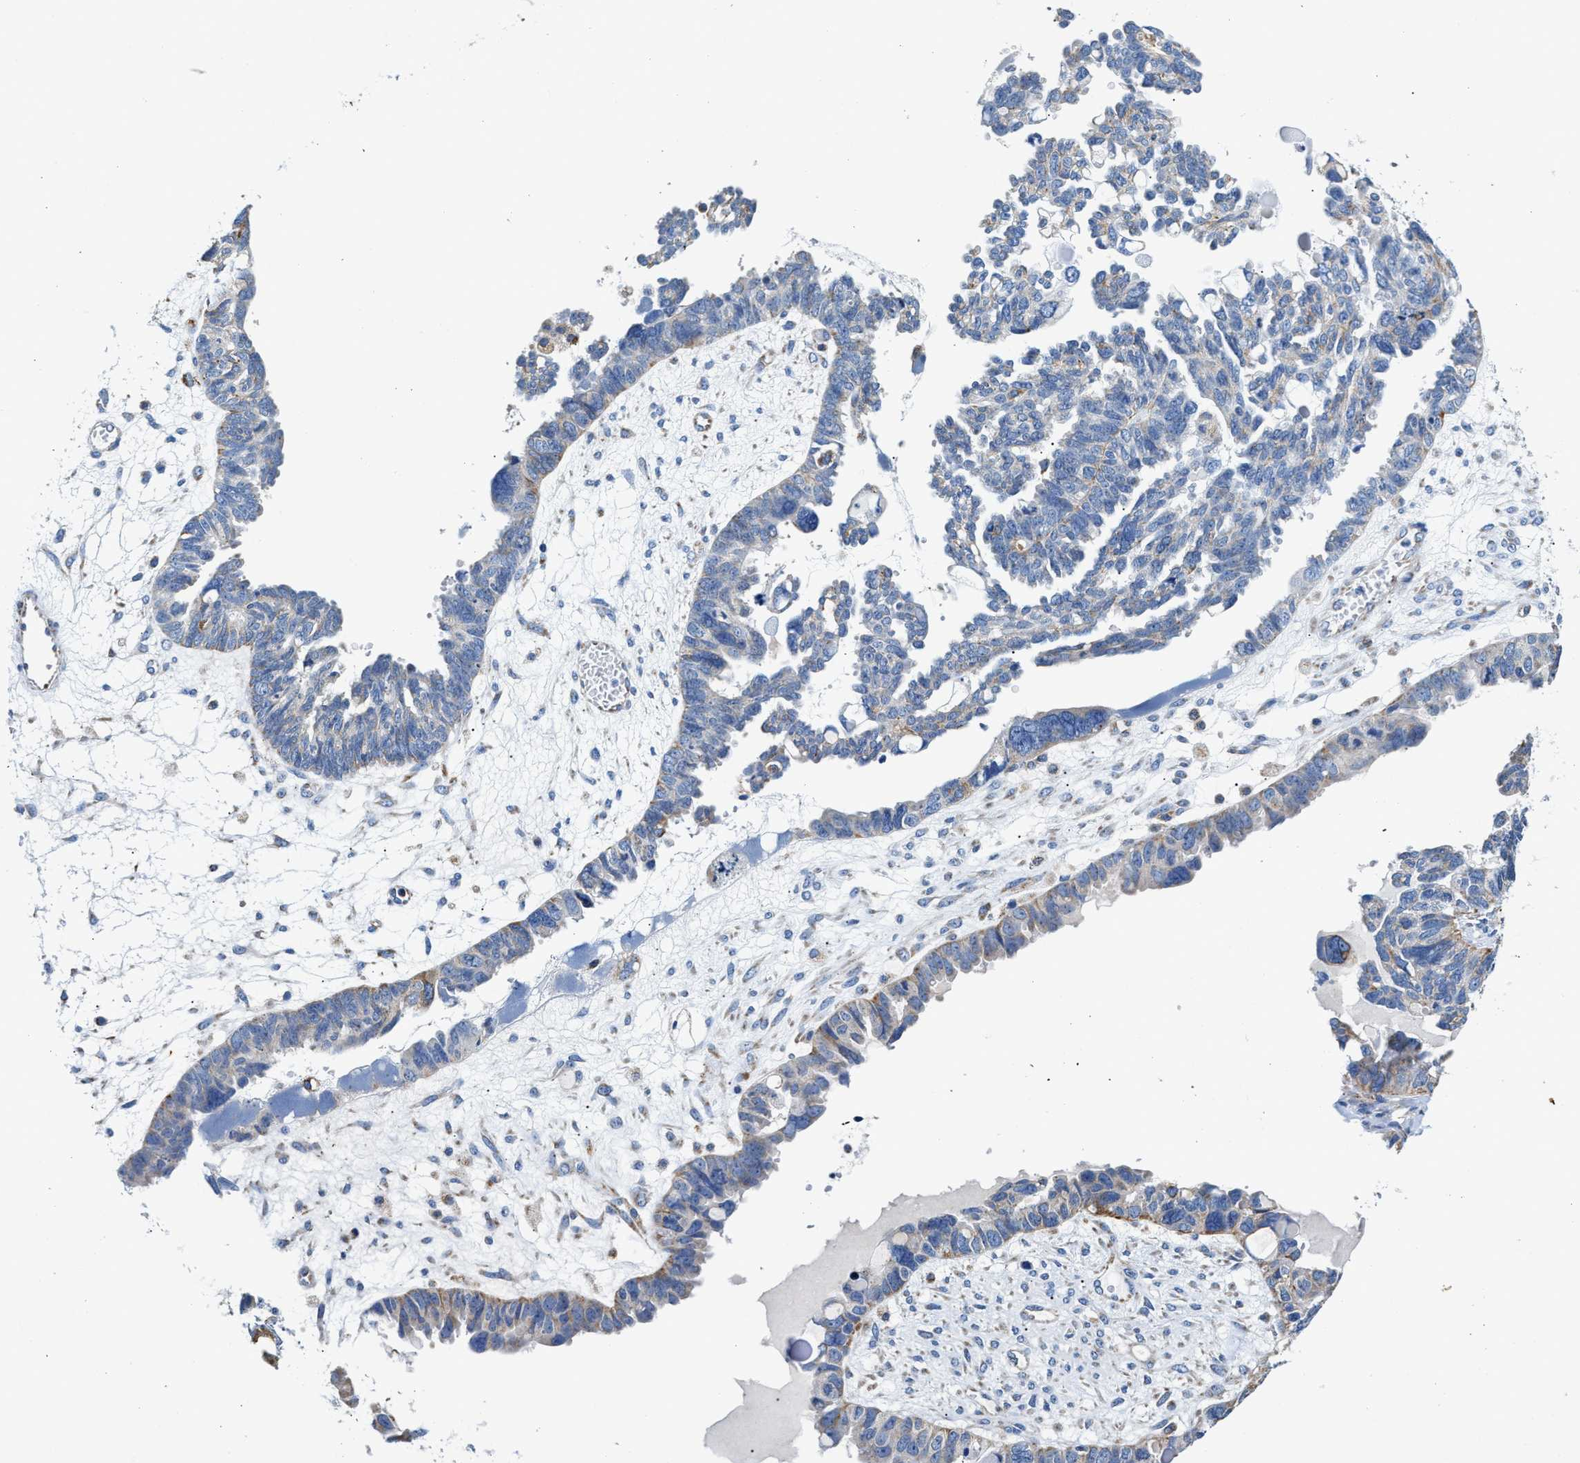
{"staining": {"intensity": "weak", "quantity": "<25%", "location": "cytoplasmic/membranous"}, "tissue": "ovarian cancer", "cell_type": "Tumor cells", "image_type": "cancer", "snomed": [{"axis": "morphology", "description": "Cystadenocarcinoma, serous, NOS"}, {"axis": "topography", "description": "Ovary"}], "caption": "Ovarian cancer (serous cystadenocarcinoma) was stained to show a protein in brown. There is no significant staining in tumor cells.", "gene": "ACADVL", "patient": {"sex": "female", "age": 79}}